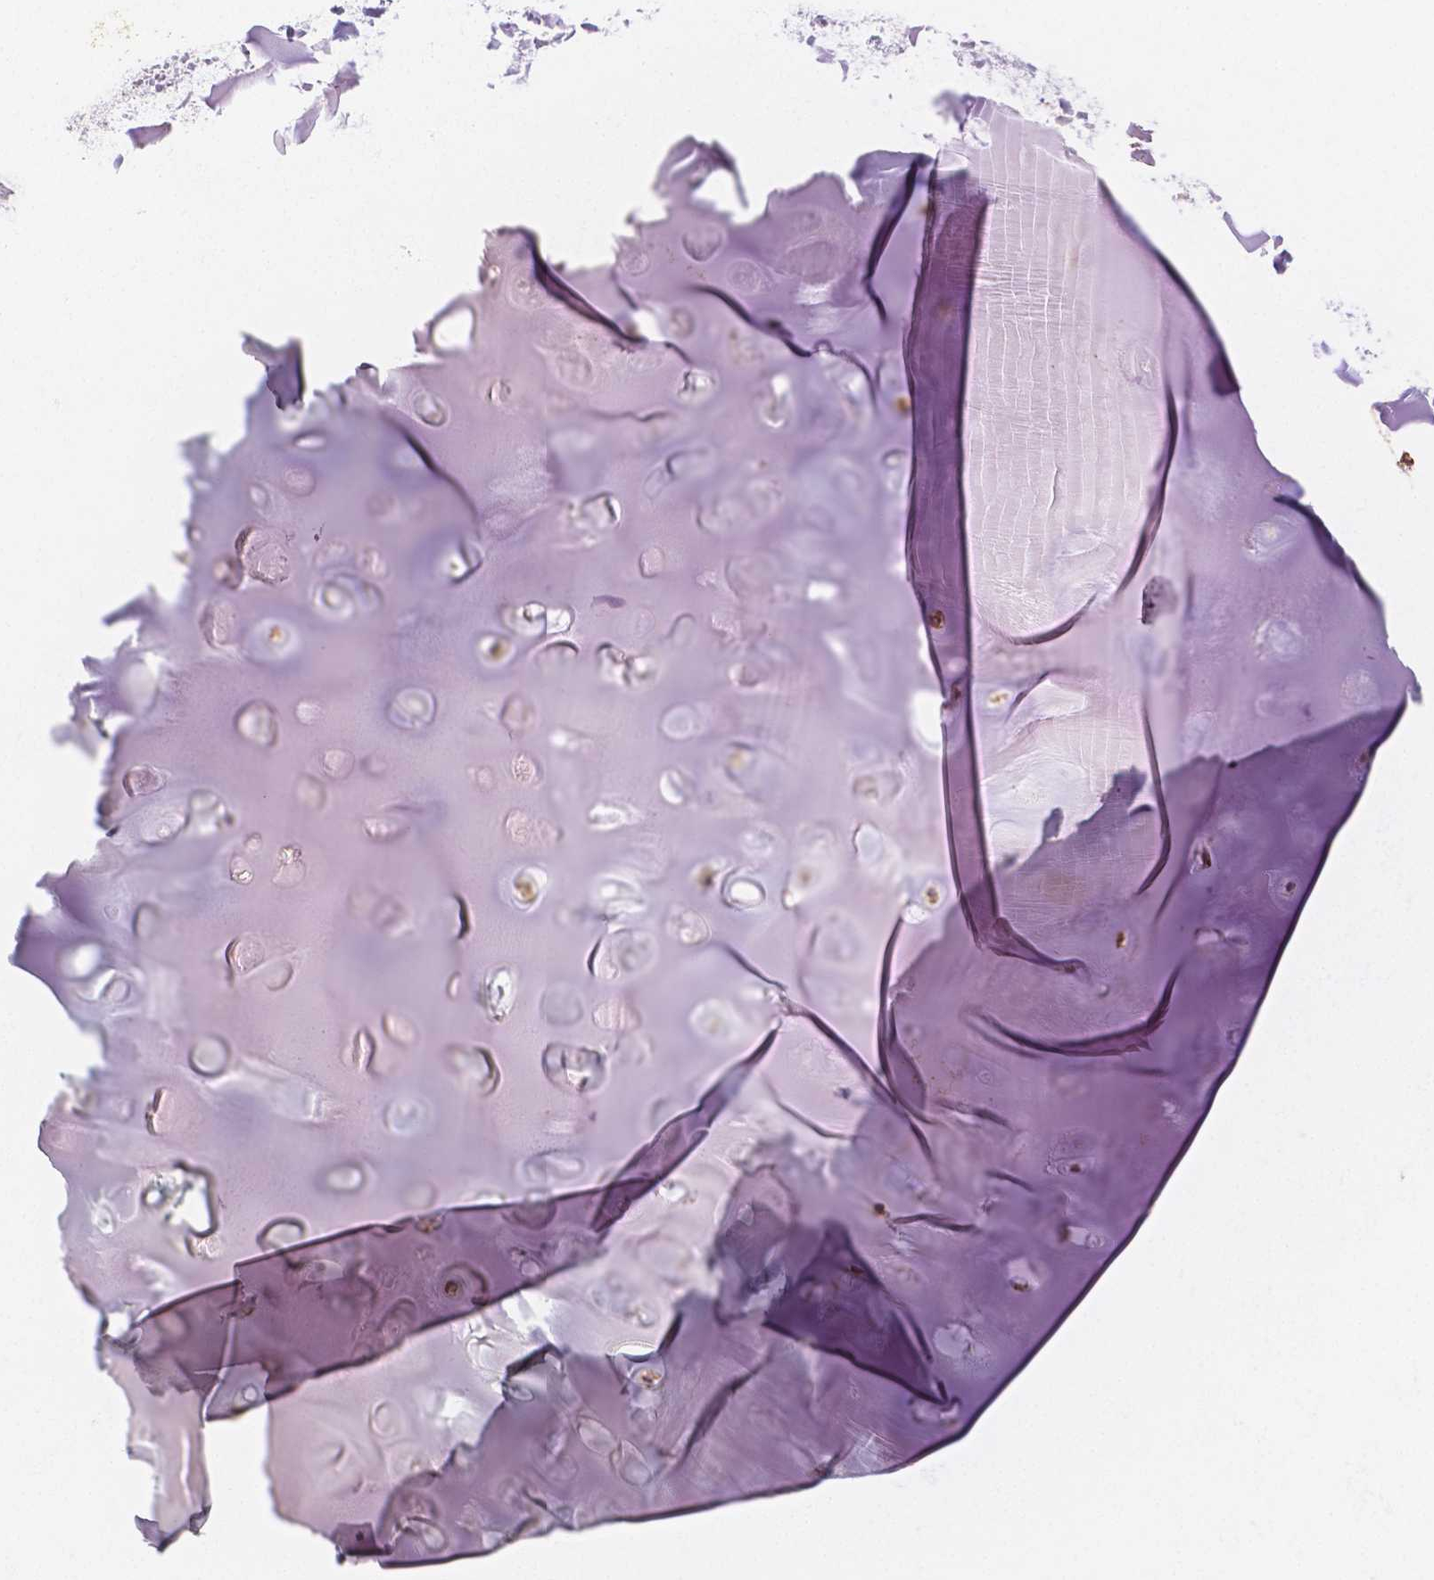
{"staining": {"intensity": "moderate", "quantity": ">75%", "location": "cytoplasmic/membranous"}, "tissue": "soft tissue", "cell_type": "Chondrocytes", "image_type": "normal", "snomed": [{"axis": "morphology", "description": "Normal tissue, NOS"}, {"axis": "morphology", "description": "Squamous cell carcinoma, NOS"}, {"axis": "topography", "description": "Cartilage tissue"}, {"axis": "topography", "description": "Bronchus"}, {"axis": "topography", "description": "Lung"}], "caption": "A photomicrograph of human soft tissue stained for a protein shows moderate cytoplasmic/membranous brown staining in chondrocytes. Nuclei are stained in blue.", "gene": "PGAM5", "patient": {"sex": "male", "age": 66}}